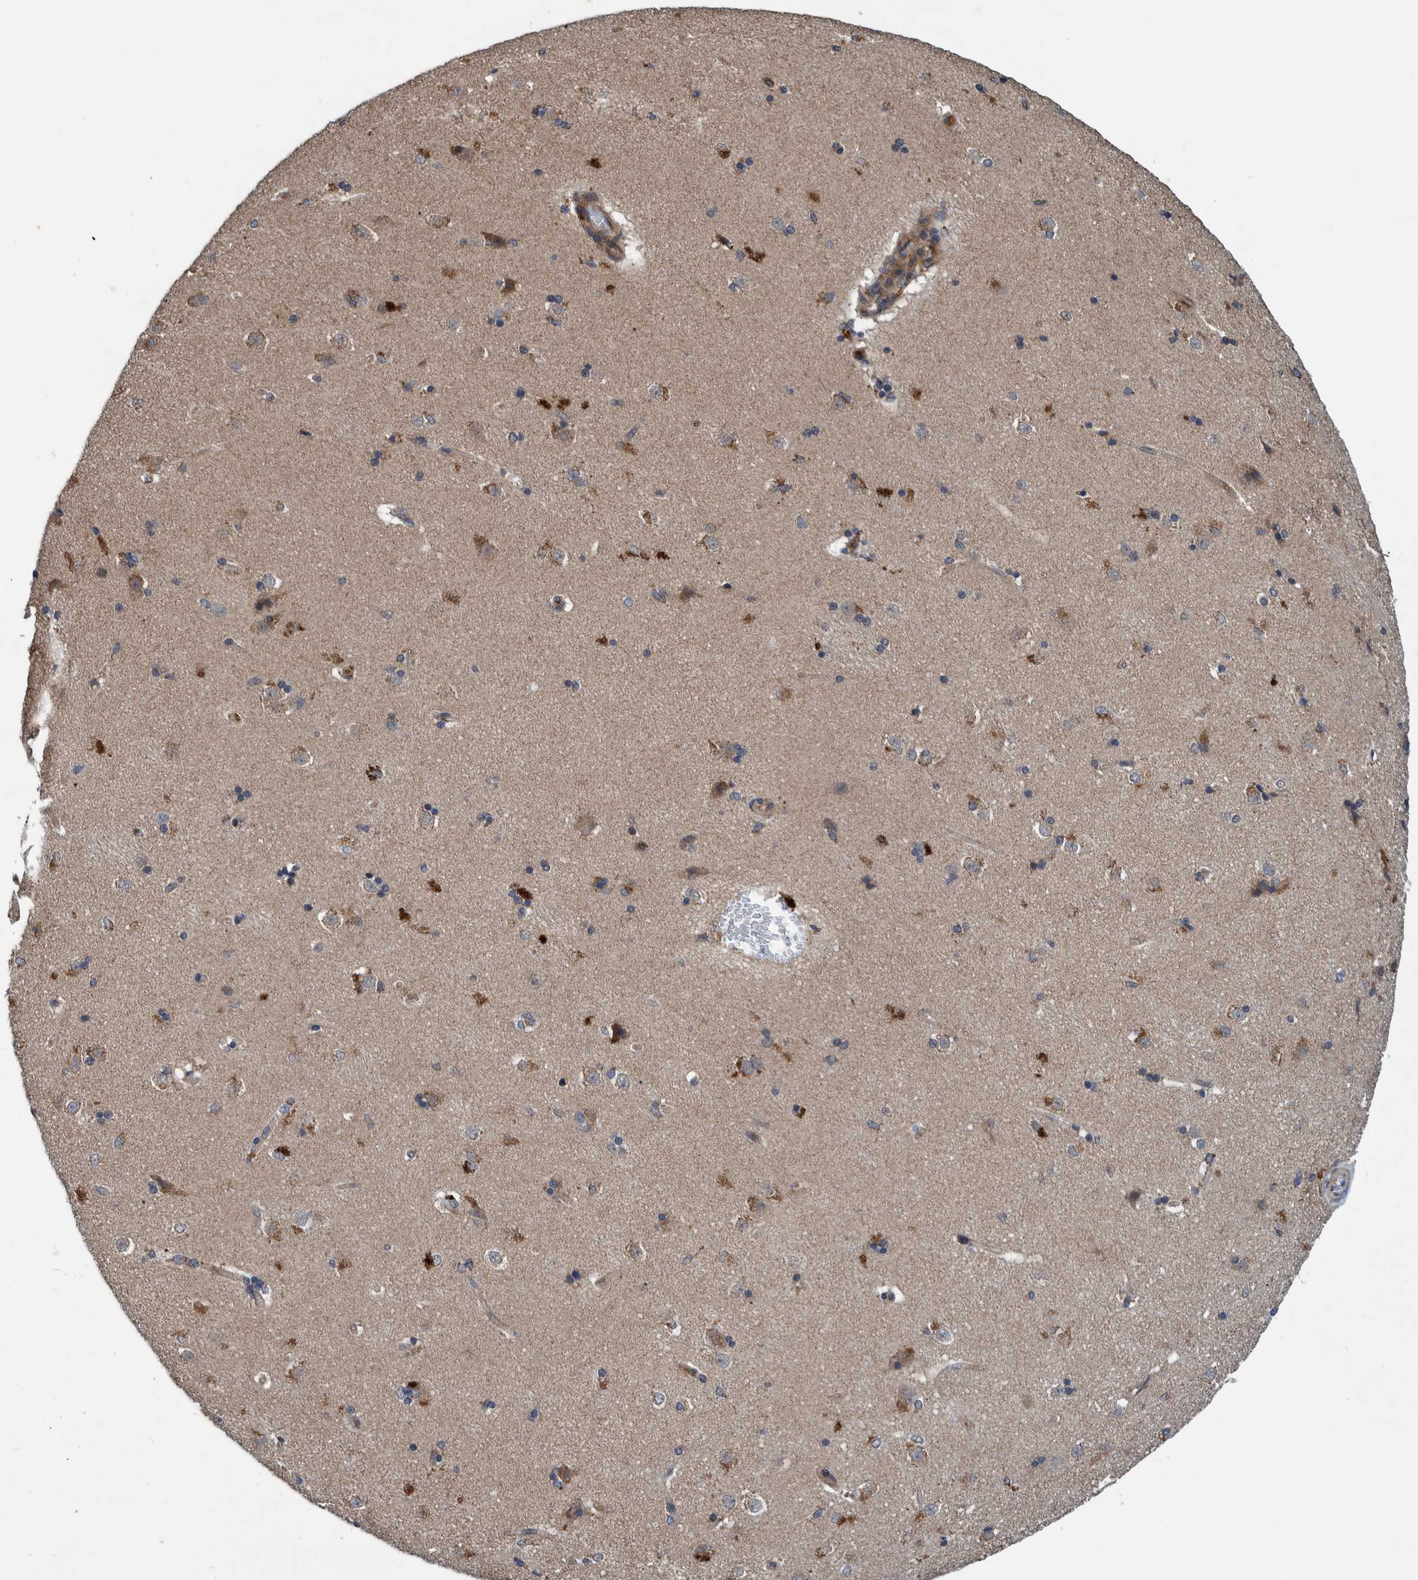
{"staining": {"intensity": "moderate", "quantity": "25%-75%", "location": "cytoplasmic/membranous"}, "tissue": "caudate", "cell_type": "Glial cells", "image_type": "normal", "snomed": [{"axis": "morphology", "description": "Normal tissue, NOS"}, {"axis": "topography", "description": "Lateral ventricle wall"}], "caption": "Benign caudate demonstrates moderate cytoplasmic/membranous staining in about 25%-75% of glial cells (DAB (3,3'-diaminobenzidine) IHC, brown staining for protein, blue staining for nuclei)..", "gene": "ITIH3", "patient": {"sex": "female", "age": 19}}